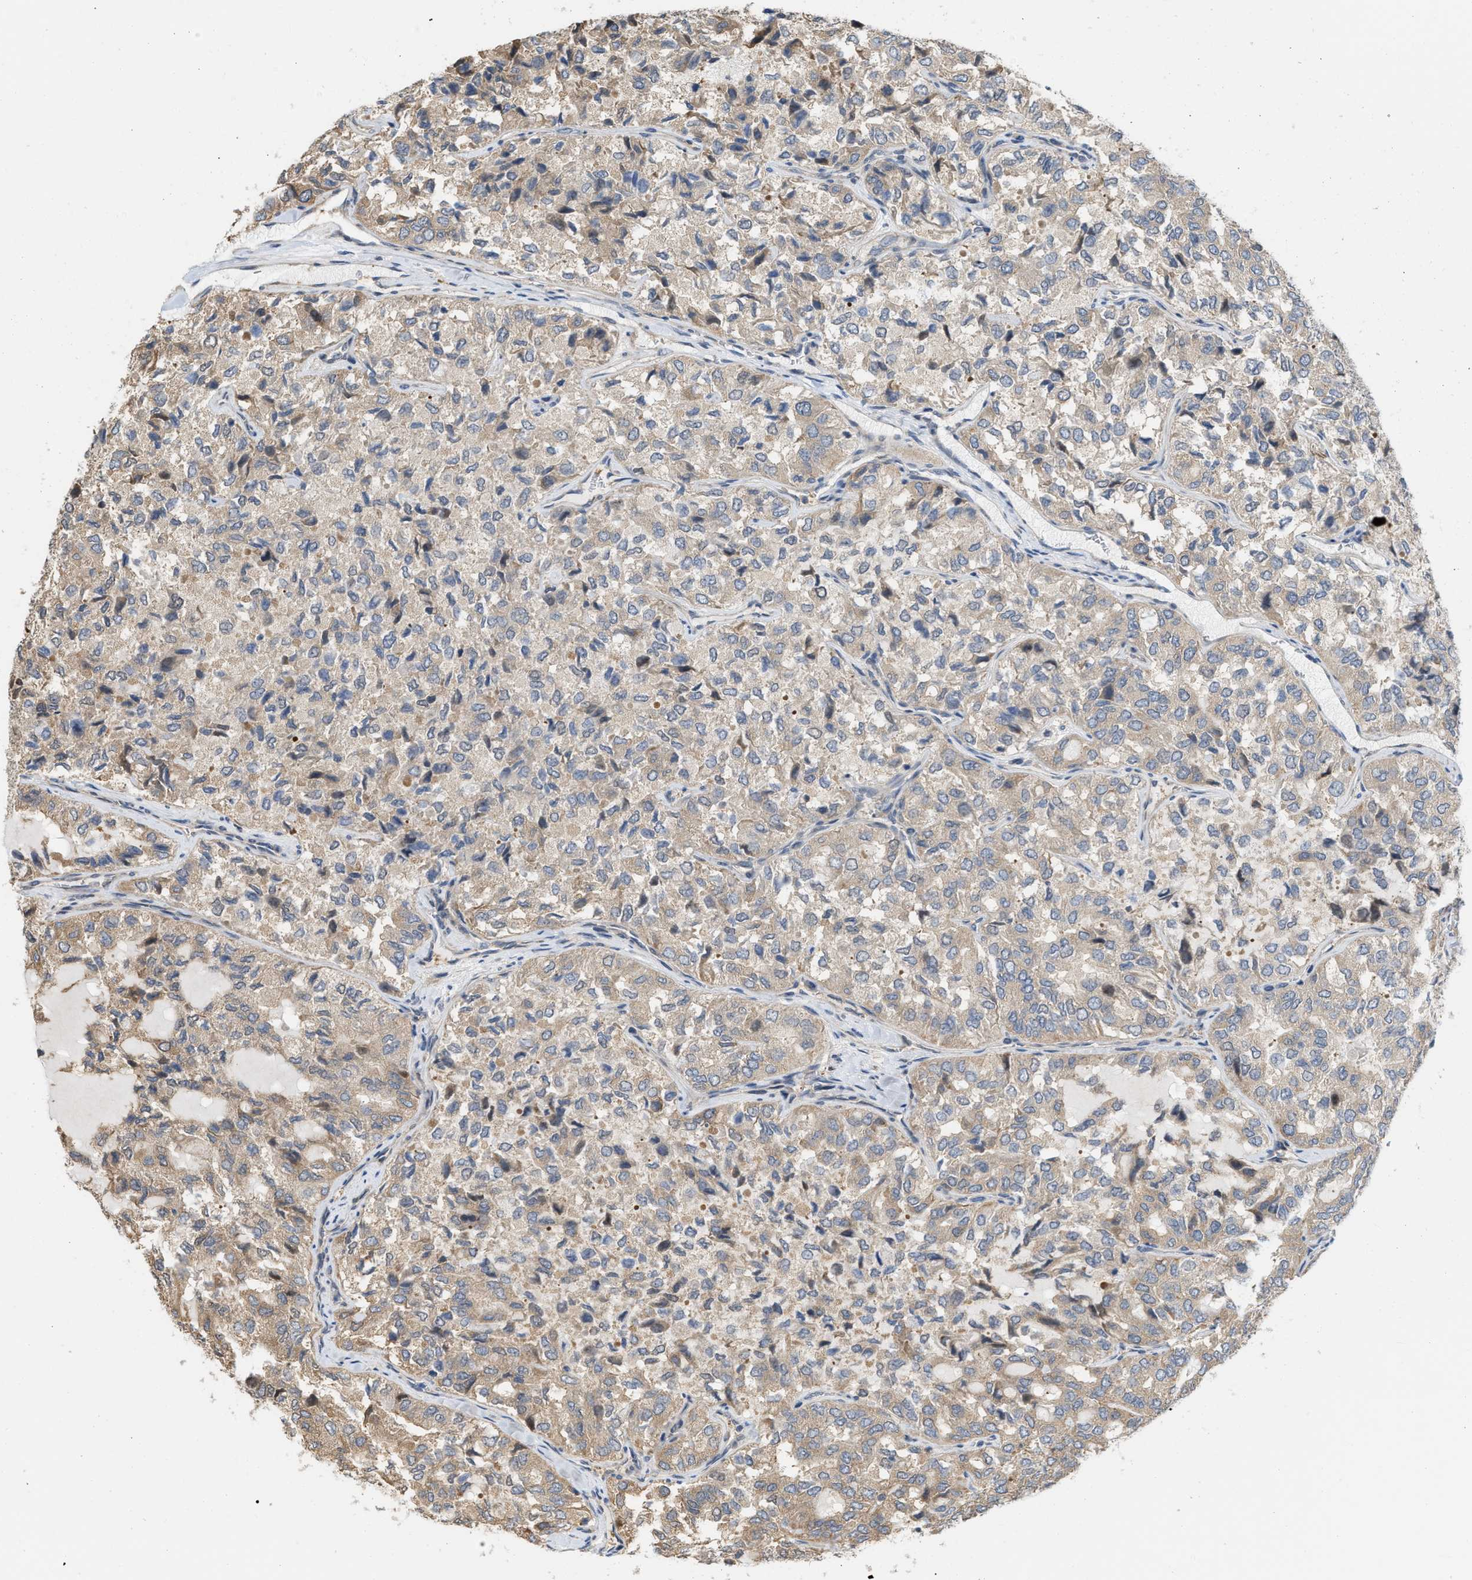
{"staining": {"intensity": "weak", "quantity": ">75%", "location": "cytoplasmic/membranous"}, "tissue": "thyroid cancer", "cell_type": "Tumor cells", "image_type": "cancer", "snomed": [{"axis": "morphology", "description": "Follicular adenoma carcinoma, NOS"}, {"axis": "topography", "description": "Thyroid gland"}], "caption": "Immunohistochemistry (IHC) of human thyroid cancer (follicular adenoma carcinoma) displays low levels of weak cytoplasmic/membranous positivity in about >75% of tumor cells.", "gene": "CSNK1A1", "patient": {"sex": "male", "age": 75}}